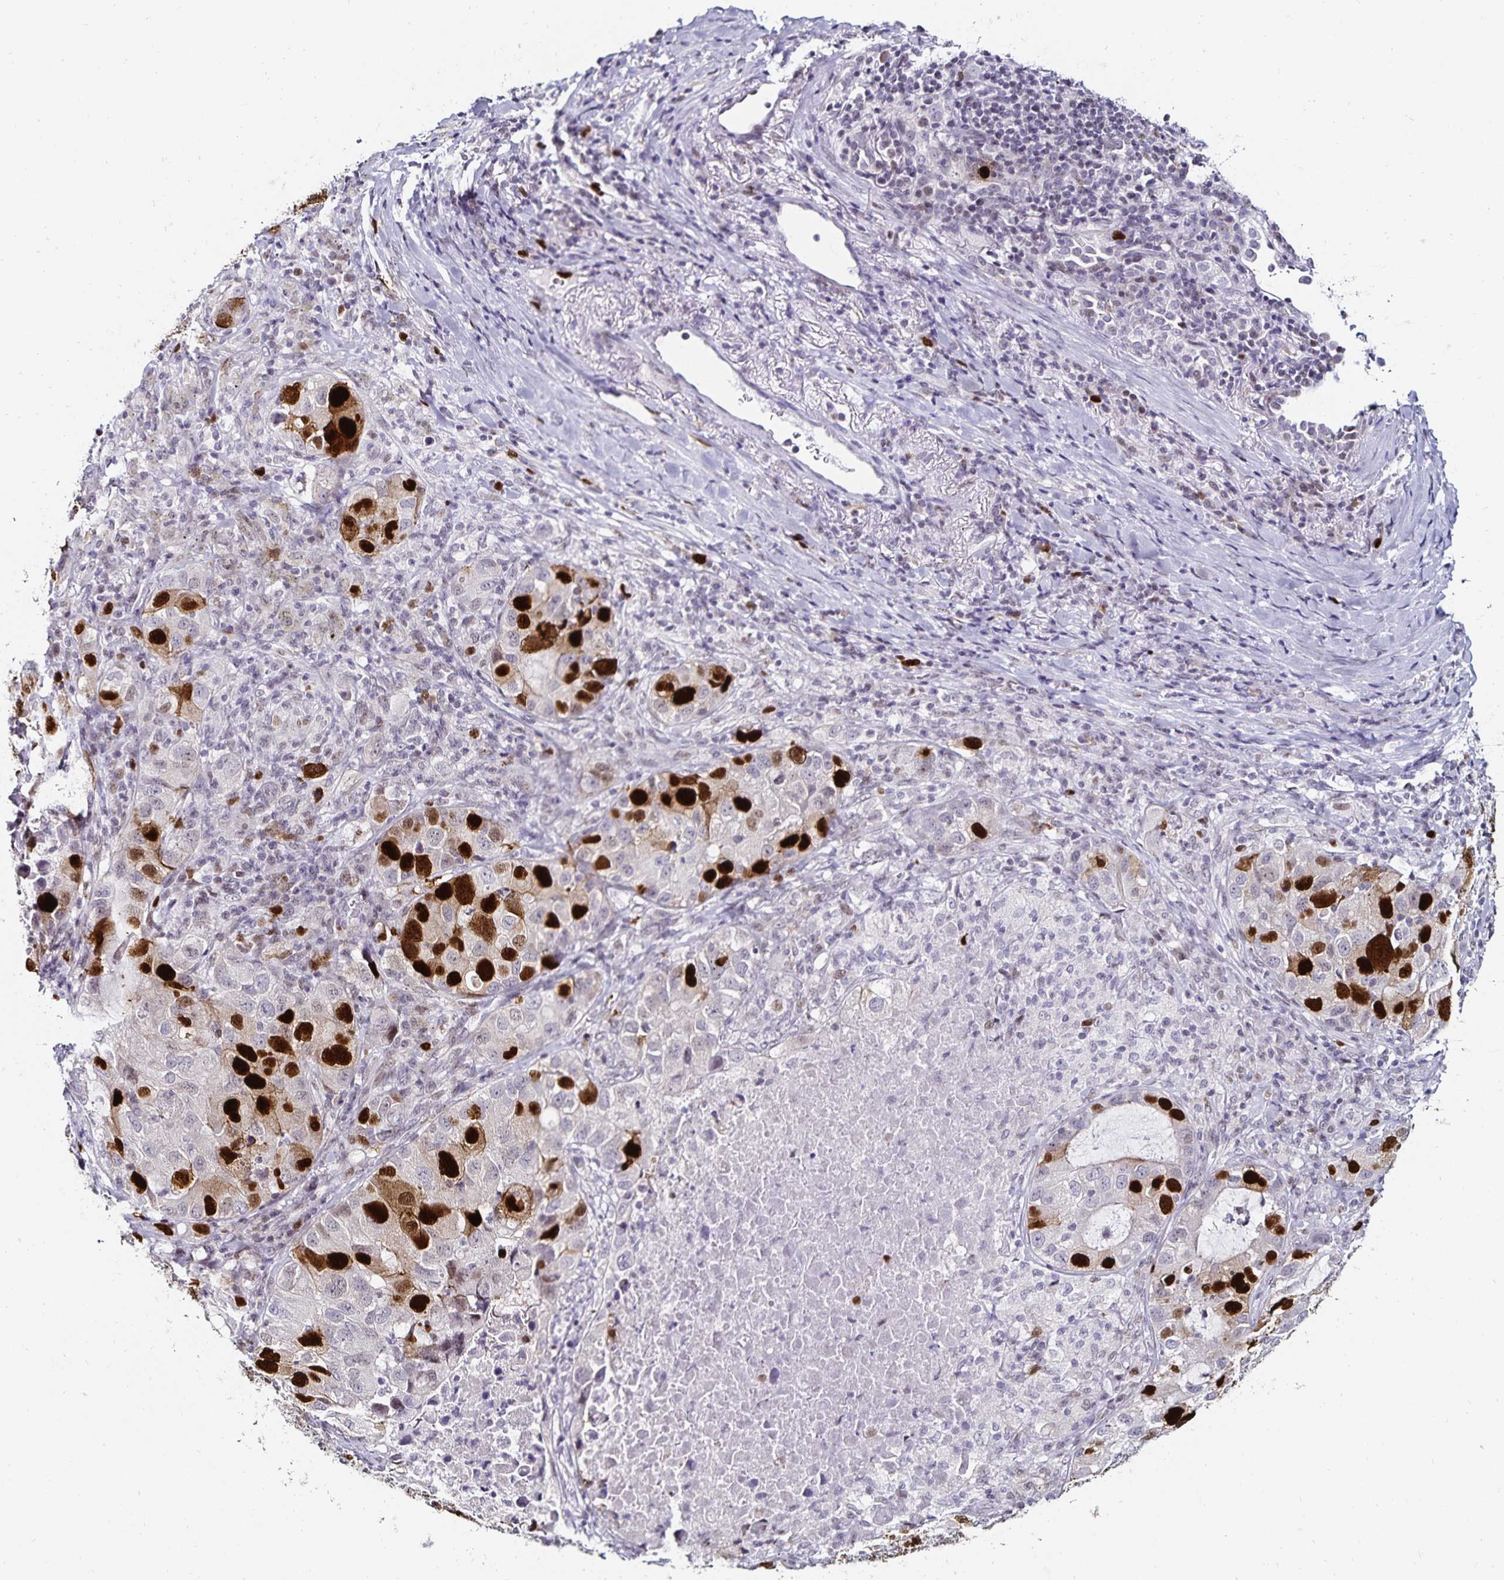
{"staining": {"intensity": "strong", "quantity": "25%-75%", "location": "nuclear"}, "tissue": "lung cancer", "cell_type": "Tumor cells", "image_type": "cancer", "snomed": [{"axis": "morphology", "description": "Normal morphology"}, {"axis": "morphology", "description": "Adenocarcinoma, NOS"}, {"axis": "topography", "description": "Lymph node"}, {"axis": "topography", "description": "Lung"}], "caption": "There is high levels of strong nuclear positivity in tumor cells of lung cancer, as demonstrated by immunohistochemical staining (brown color).", "gene": "ANLN", "patient": {"sex": "female", "age": 51}}